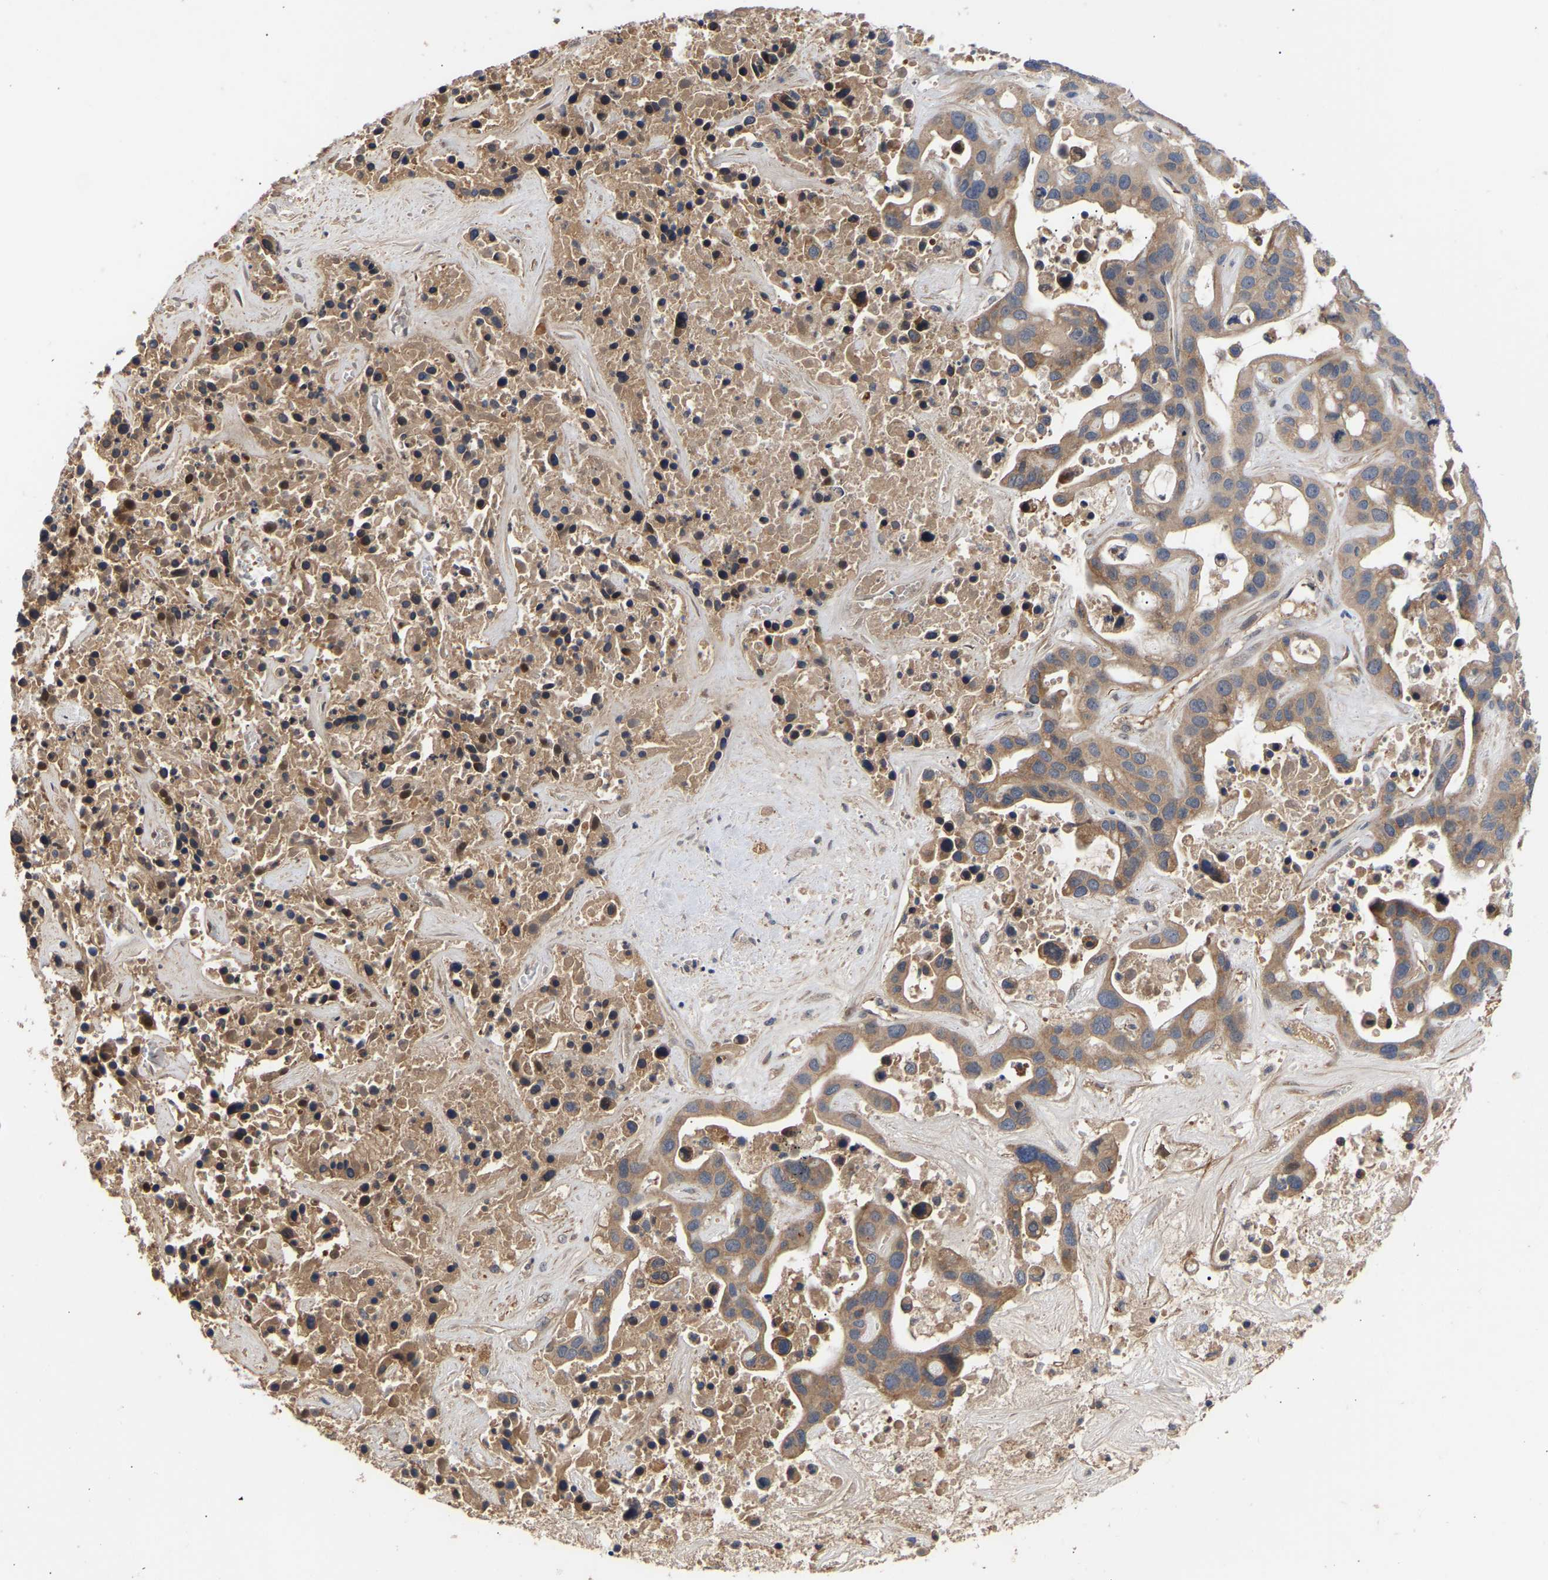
{"staining": {"intensity": "moderate", "quantity": ">75%", "location": "cytoplasmic/membranous"}, "tissue": "liver cancer", "cell_type": "Tumor cells", "image_type": "cancer", "snomed": [{"axis": "morphology", "description": "Cholangiocarcinoma"}, {"axis": "topography", "description": "Liver"}], "caption": "Protein expression analysis of cholangiocarcinoma (liver) reveals moderate cytoplasmic/membranous positivity in about >75% of tumor cells. (Brightfield microscopy of DAB IHC at high magnification).", "gene": "KASH5", "patient": {"sex": "female", "age": 65}}